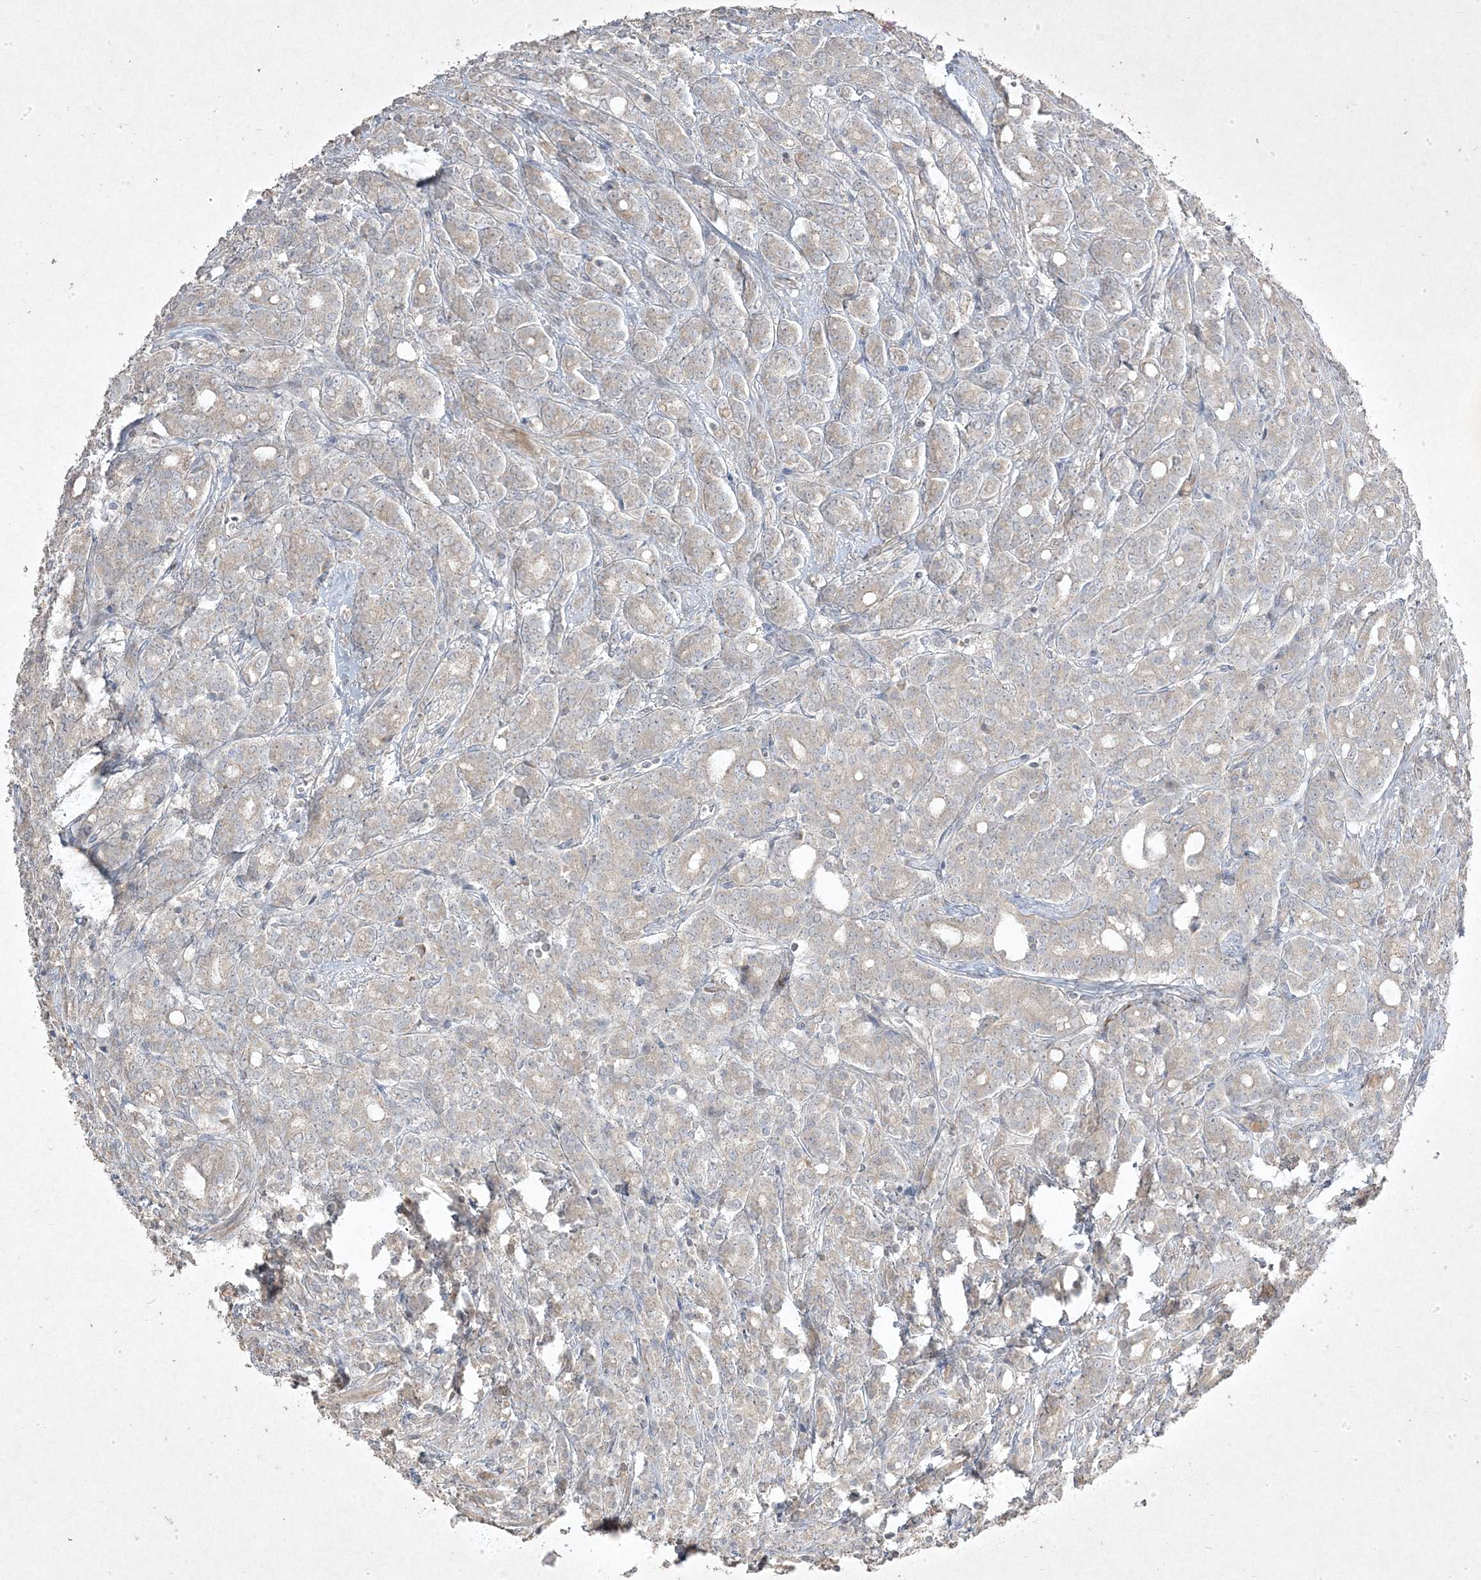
{"staining": {"intensity": "negative", "quantity": "none", "location": "none"}, "tissue": "prostate cancer", "cell_type": "Tumor cells", "image_type": "cancer", "snomed": [{"axis": "morphology", "description": "Adenocarcinoma, High grade"}, {"axis": "topography", "description": "Prostate"}], "caption": "An image of prostate cancer (high-grade adenocarcinoma) stained for a protein displays no brown staining in tumor cells. The staining was performed using DAB (3,3'-diaminobenzidine) to visualize the protein expression in brown, while the nuclei were stained in blue with hematoxylin (Magnification: 20x).", "gene": "RGL4", "patient": {"sex": "male", "age": 62}}